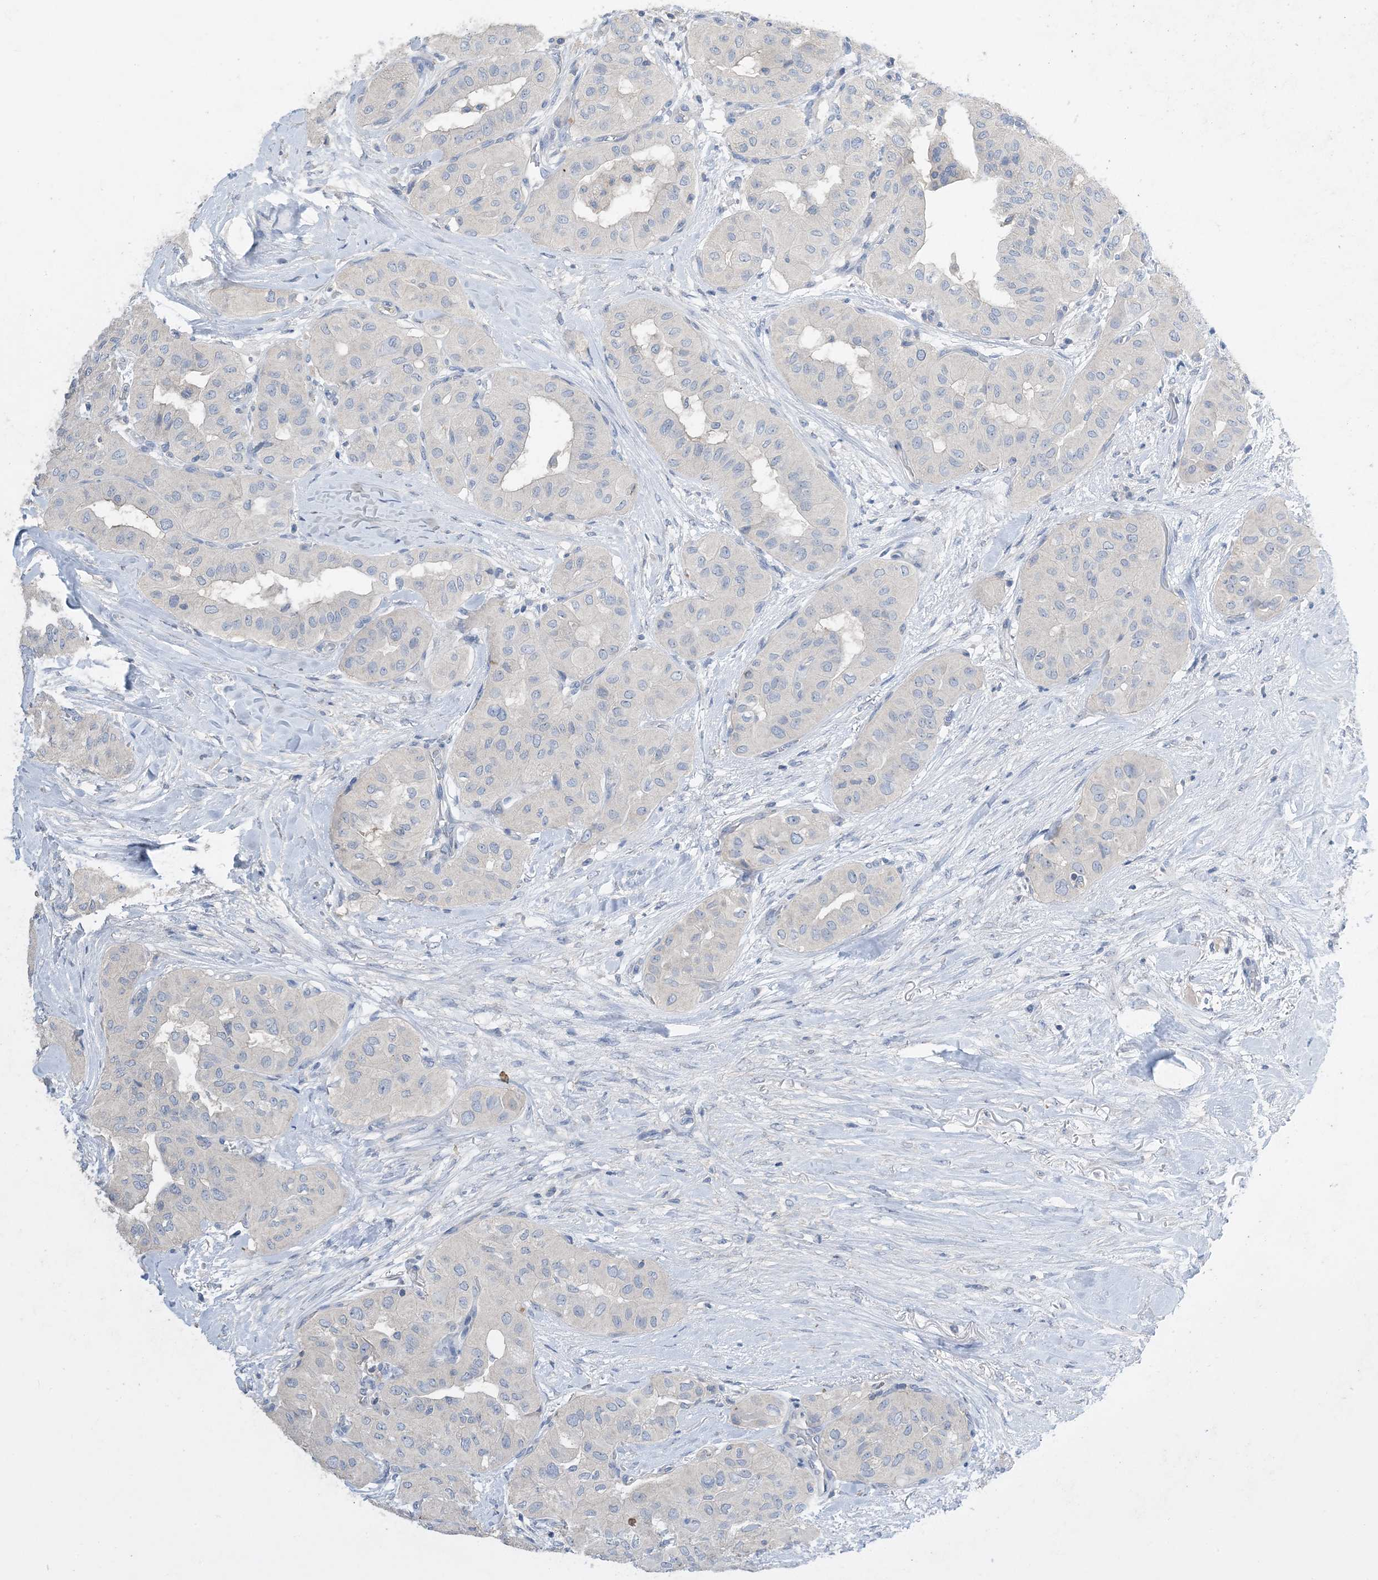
{"staining": {"intensity": "negative", "quantity": "none", "location": "none"}, "tissue": "thyroid cancer", "cell_type": "Tumor cells", "image_type": "cancer", "snomed": [{"axis": "morphology", "description": "Papillary adenocarcinoma, NOS"}, {"axis": "topography", "description": "Thyroid gland"}], "caption": "This is an immunohistochemistry (IHC) image of thyroid cancer. There is no positivity in tumor cells.", "gene": "KPRP", "patient": {"sex": "female", "age": 59}}